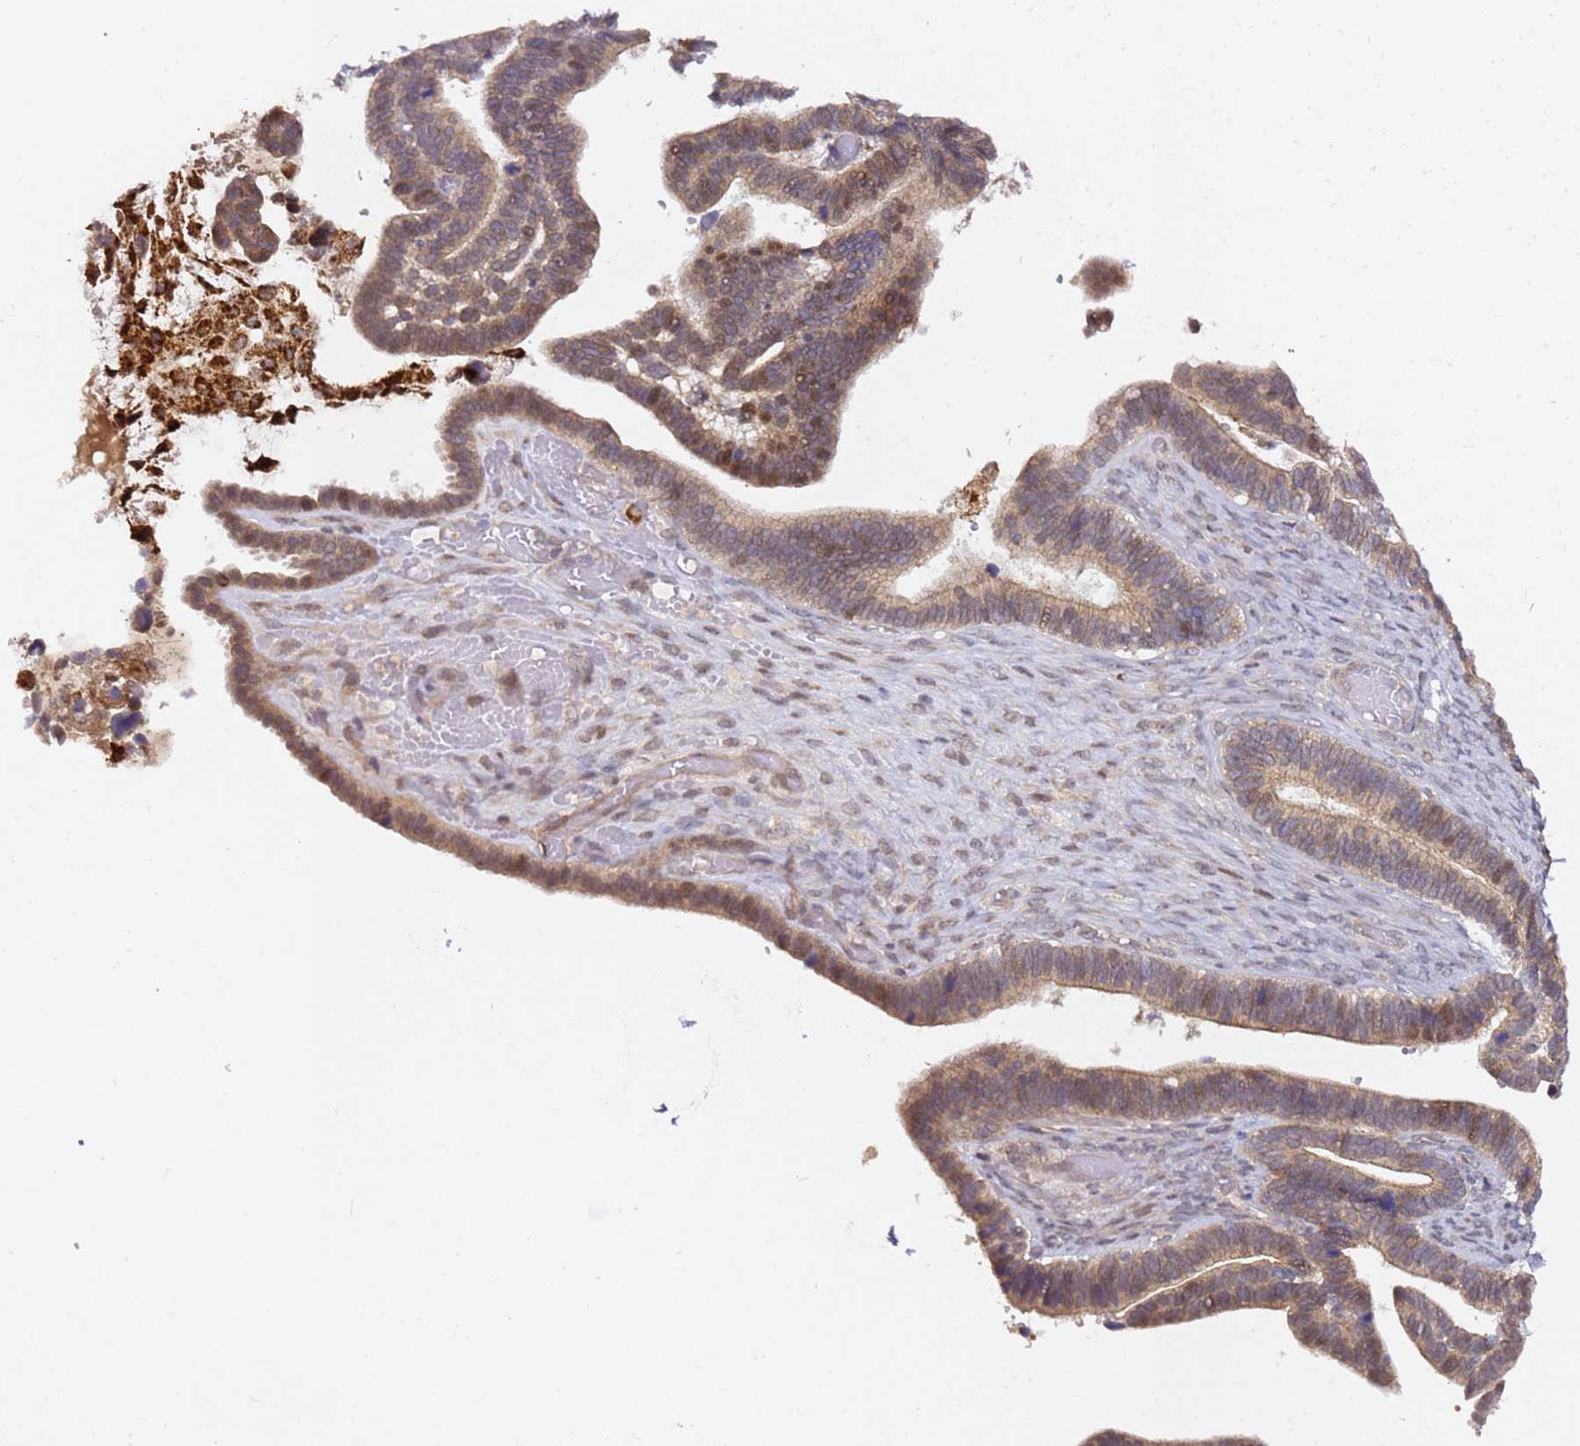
{"staining": {"intensity": "moderate", "quantity": ">75%", "location": "cytoplasmic/membranous"}, "tissue": "ovarian cancer", "cell_type": "Tumor cells", "image_type": "cancer", "snomed": [{"axis": "morphology", "description": "Cystadenocarcinoma, serous, NOS"}, {"axis": "topography", "description": "Ovary"}], "caption": "Immunohistochemistry (IHC) staining of serous cystadenocarcinoma (ovarian), which reveals medium levels of moderate cytoplasmic/membranous staining in approximately >75% of tumor cells indicating moderate cytoplasmic/membranous protein positivity. The staining was performed using DAB (3,3'-diaminobenzidine) (brown) for protein detection and nuclei were counterstained in hematoxylin (blue).", "gene": "ALG11", "patient": {"sex": "female", "age": 56}}